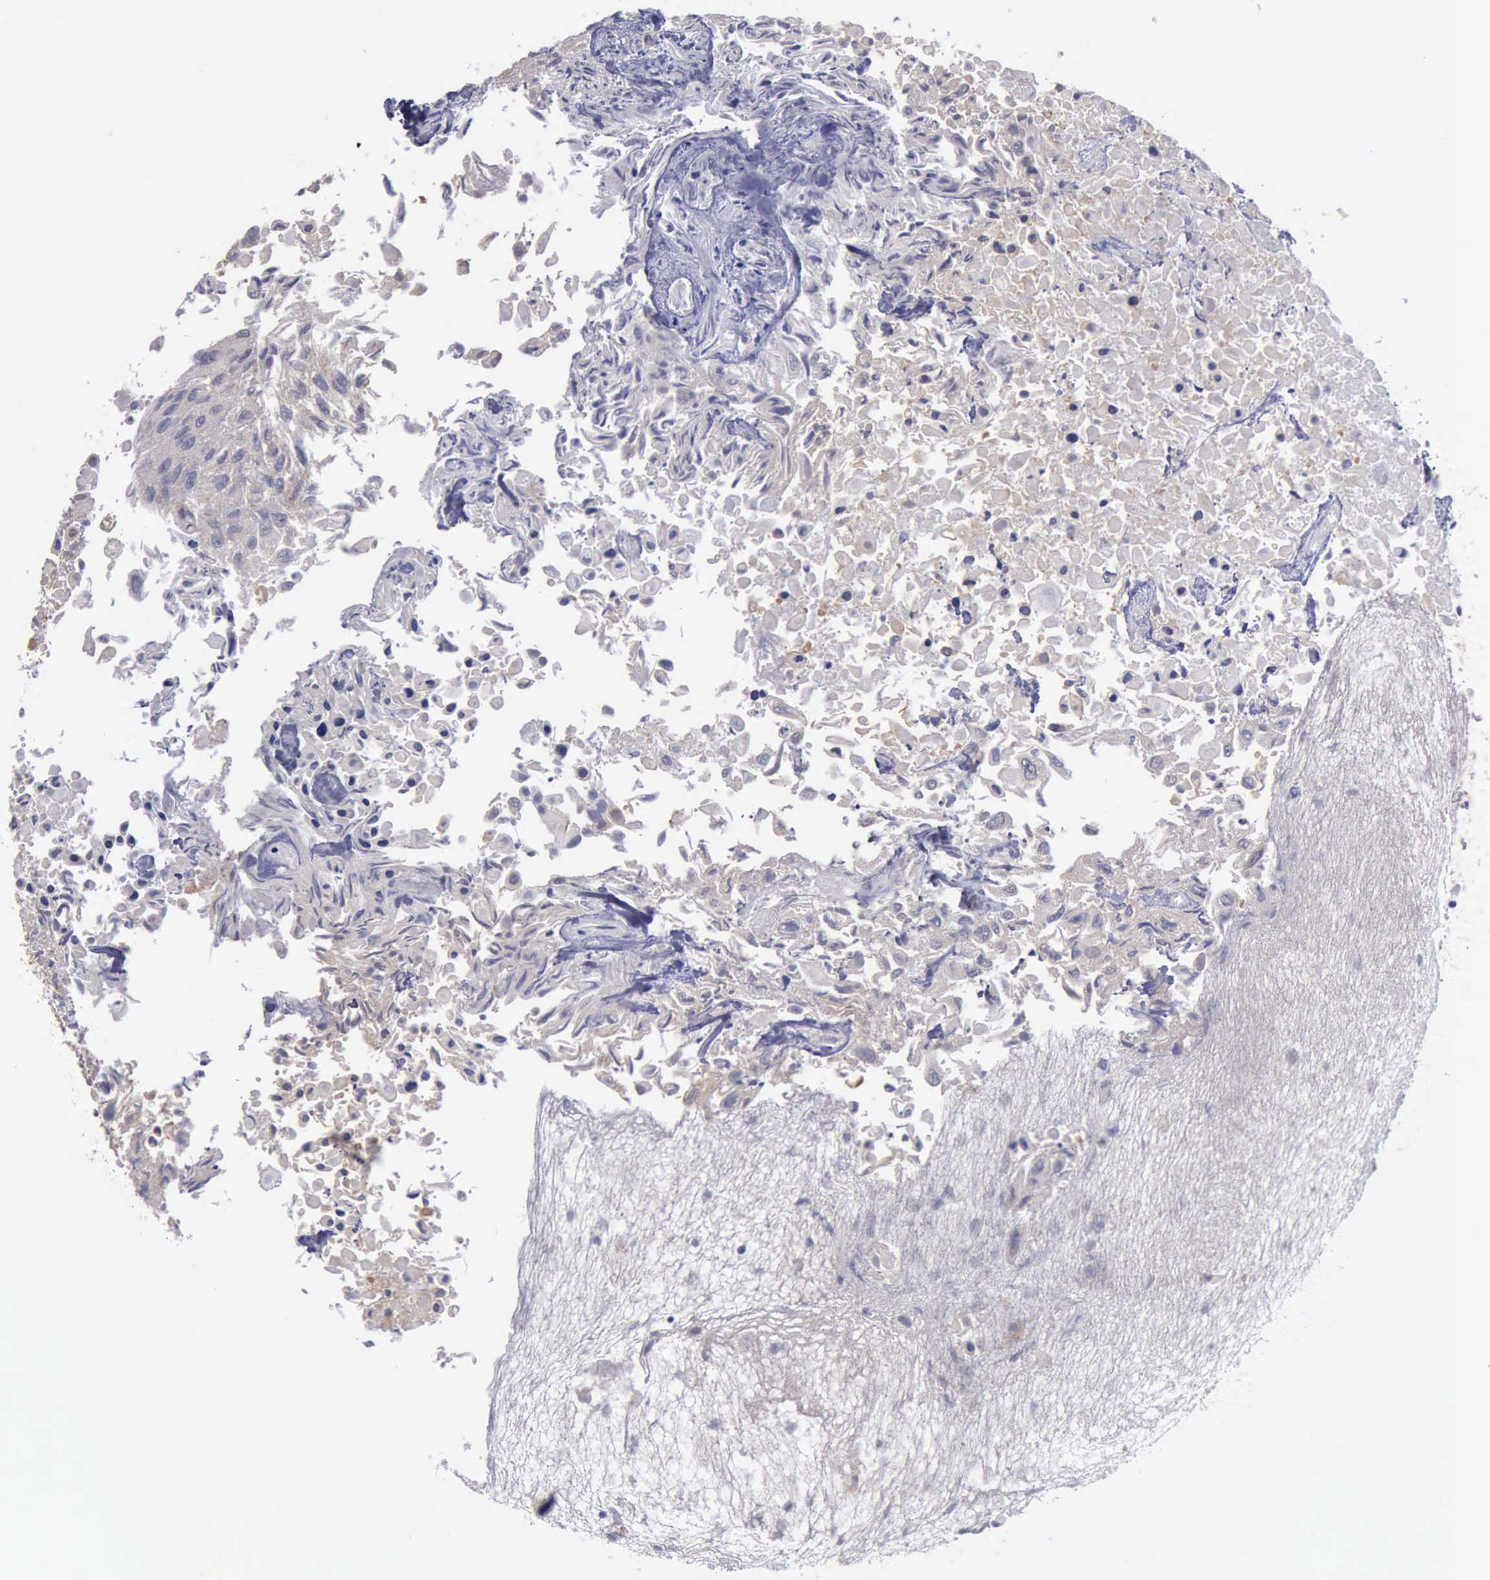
{"staining": {"intensity": "negative", "quantity": "none", "location": "none"}, "tissue": "urothelial cancer", "cell_type": "Tumor cells", "image_type": "cancer", "snomed": [{"axis": "morphology", "description": "Urothelial carcinoma, High grade"}, {"axis": "topography", "description": "Urinary bladder"}], "caption": "IHC histopathology image of human urothelial carcinoma (high-grade) stained for a protein (brown), which displays no staining in tumor cells.", "gene": "PHKA1", "patient": {"sex": "male", "age": 56}}